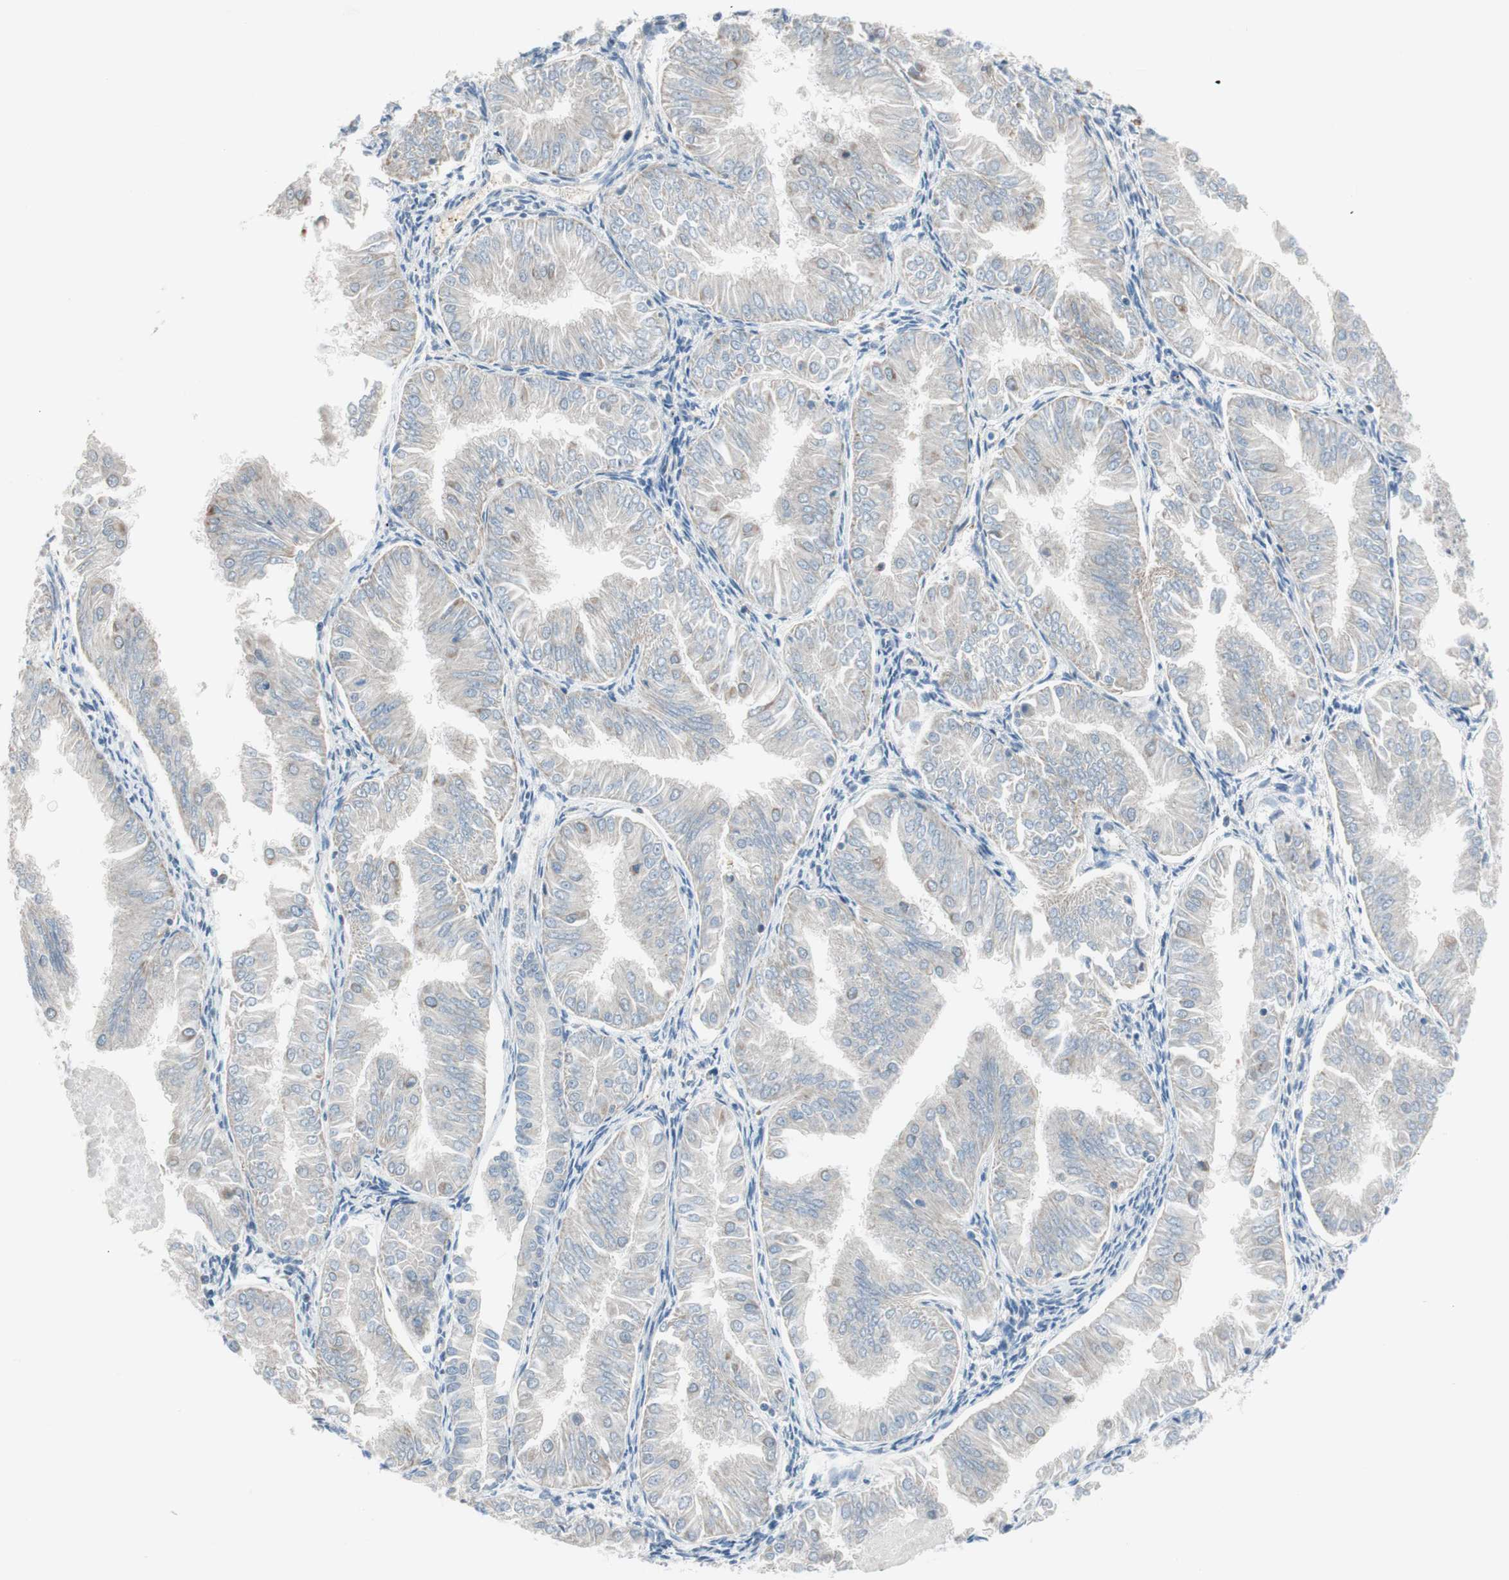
{"staining": {"intensity": "negative", "quantity": "none", "location": "none"}, "tissue": "endometrial cancer", "cell_type": "Tumor cells", "image_type": "cancer", "snomed": [{"axis": "morphology", "description": "Adenocarcinoma, NOS"}, {"axis": "topography", "description": "Endometrium"}], "caption": "Protein analysis of endometrial cancer (adenocarcinoma) exhibits no significant staining in tumor cells. The staining was performed using DAB (3,3'-diaminobenzidine) to visualize the protein expression in brown, while the nuclei were stained in blue with hematoxylin (Magnification: 20x).", "gene": "GYPC", "patient": {"sex": "female", "age": 53}}